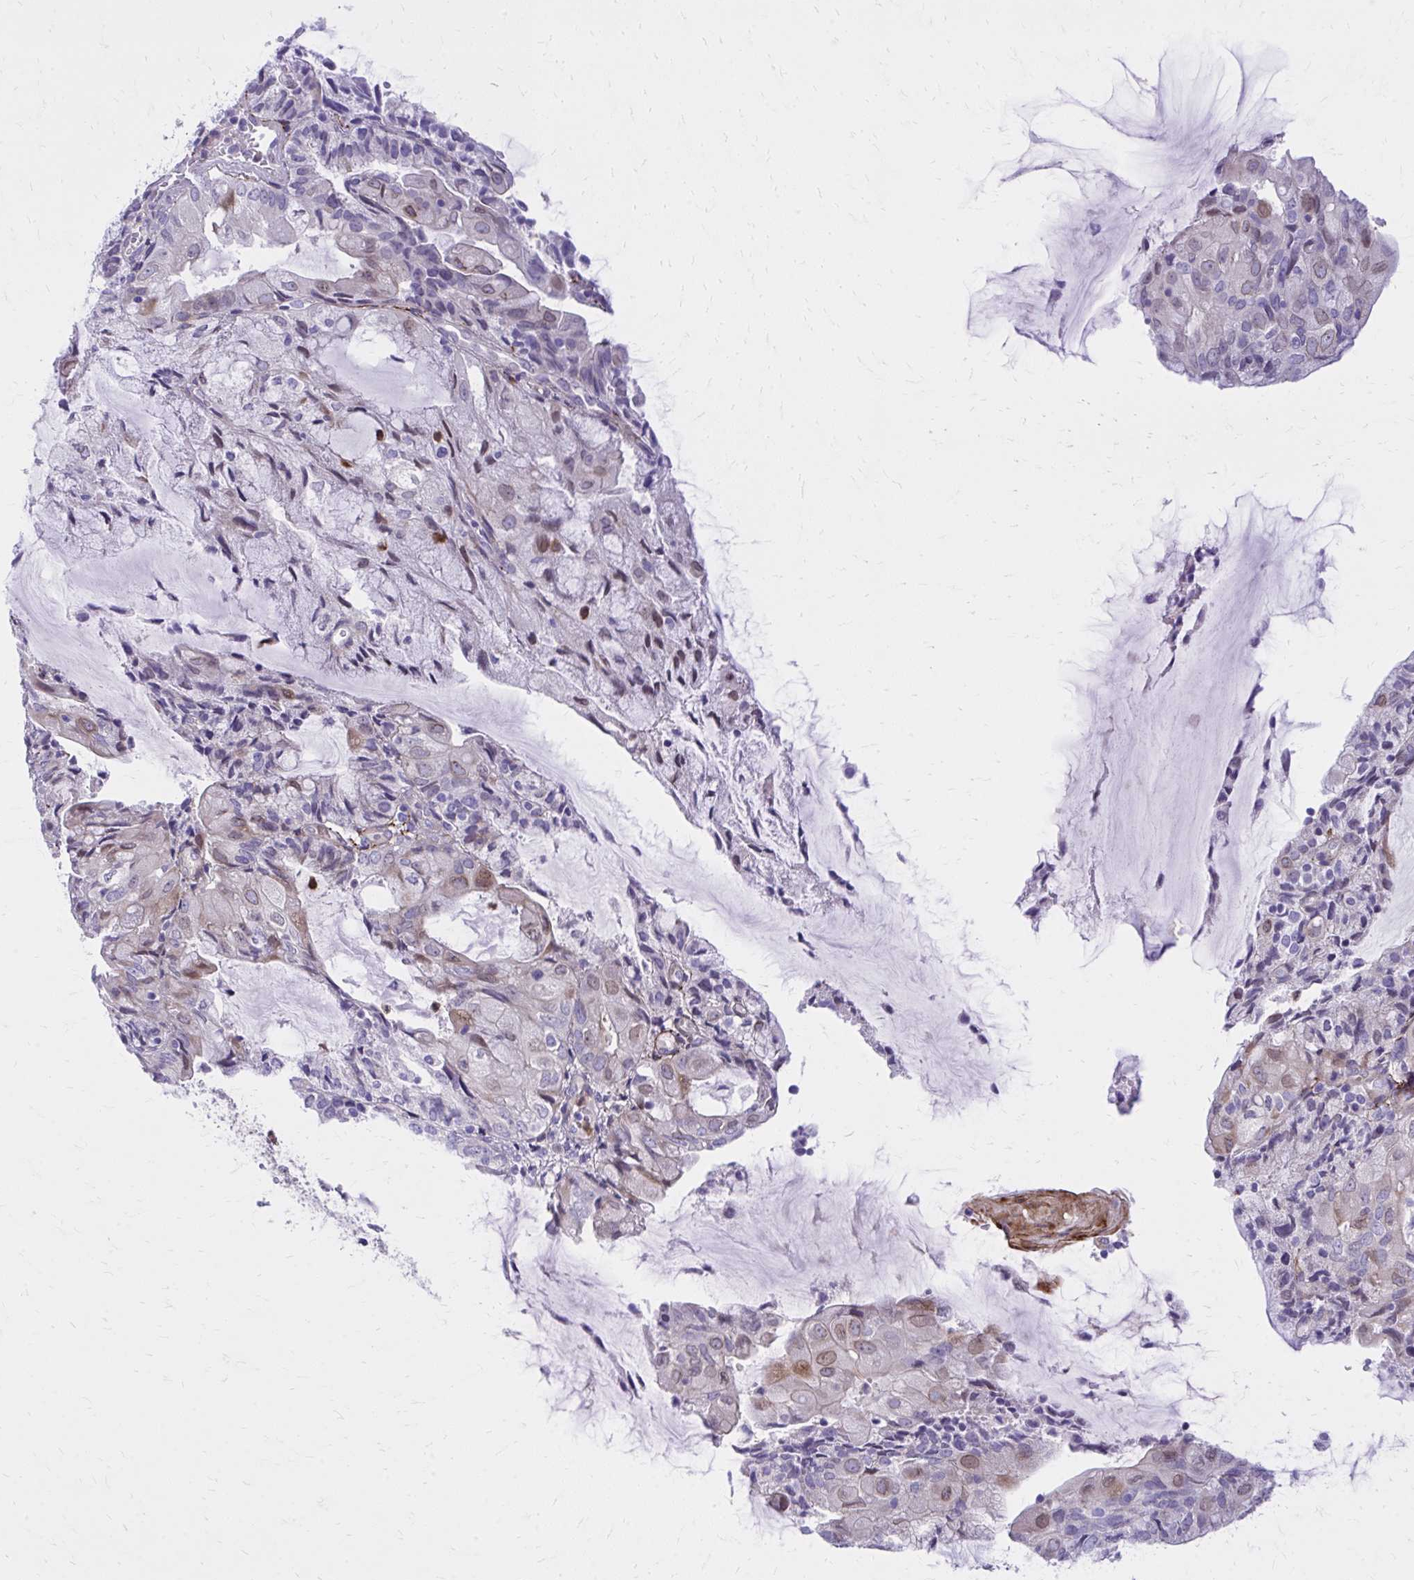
{"staining": {"intensity": "moderate", "quantity": "<25%", "location": "nuclear"}, "tissue": "endometrial cancer", "cell_type": "Tumor cells", "image_type": "cancer", "snomed": [{"axis": "morphology", "description": "Adenocarcinoma, NOS"}, {"axis": "topography", "description": "Endometrium"}], "caption": "Immunohistochemistry (IHC) of endometrial adenocarcinoma displays low levels of moderate nuclear expression in about <25% of tumor cells.", "gene": "ADAMTSL1", "patient": {"sex": "female", "age": 81}}